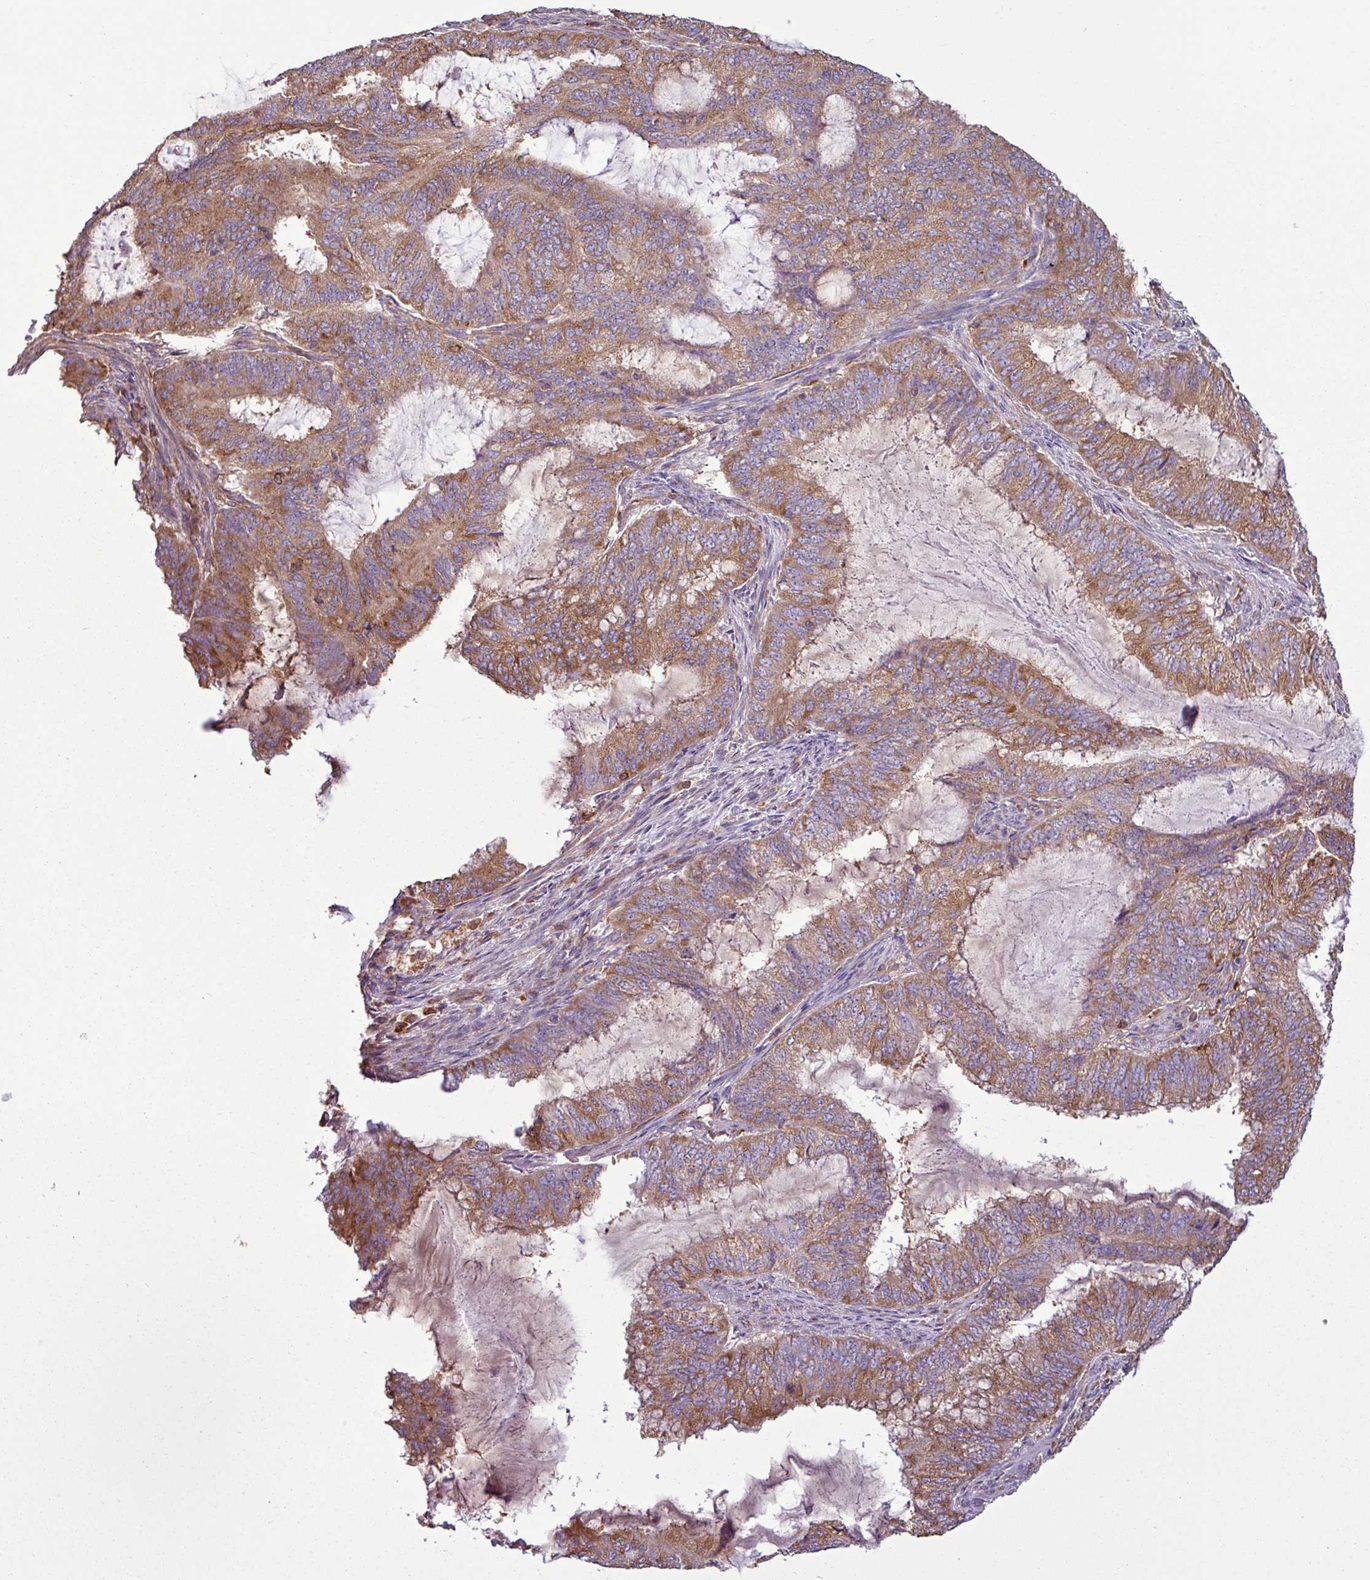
{"staining": {"intensity": "moderate", "quantity": ">75%", "location": "cytoplasmic/membranous"}, "tissue": "endometrial cancer", "cell_type": "Tumor cells", "image_type": "cancer", "snomed": [{"axis": "morphology", "description": "Adenocarcinoma, NOS"}, {"axis": "topography", "description": "Endometrium"}], "caption": "Immunohistochemistry photomicrograph of neoplastic tissue: human endometrial adenocarcinoma stained using immunohistochemistry exhibits medium levels of moderate protein expression localized specifically in the cytoplasmic/membranous of tumor cells, appearing as a cytoplasmic/membranous brown color.", "gene": "PACSIN2", "patient": {"sex": "female", "age": 51}}